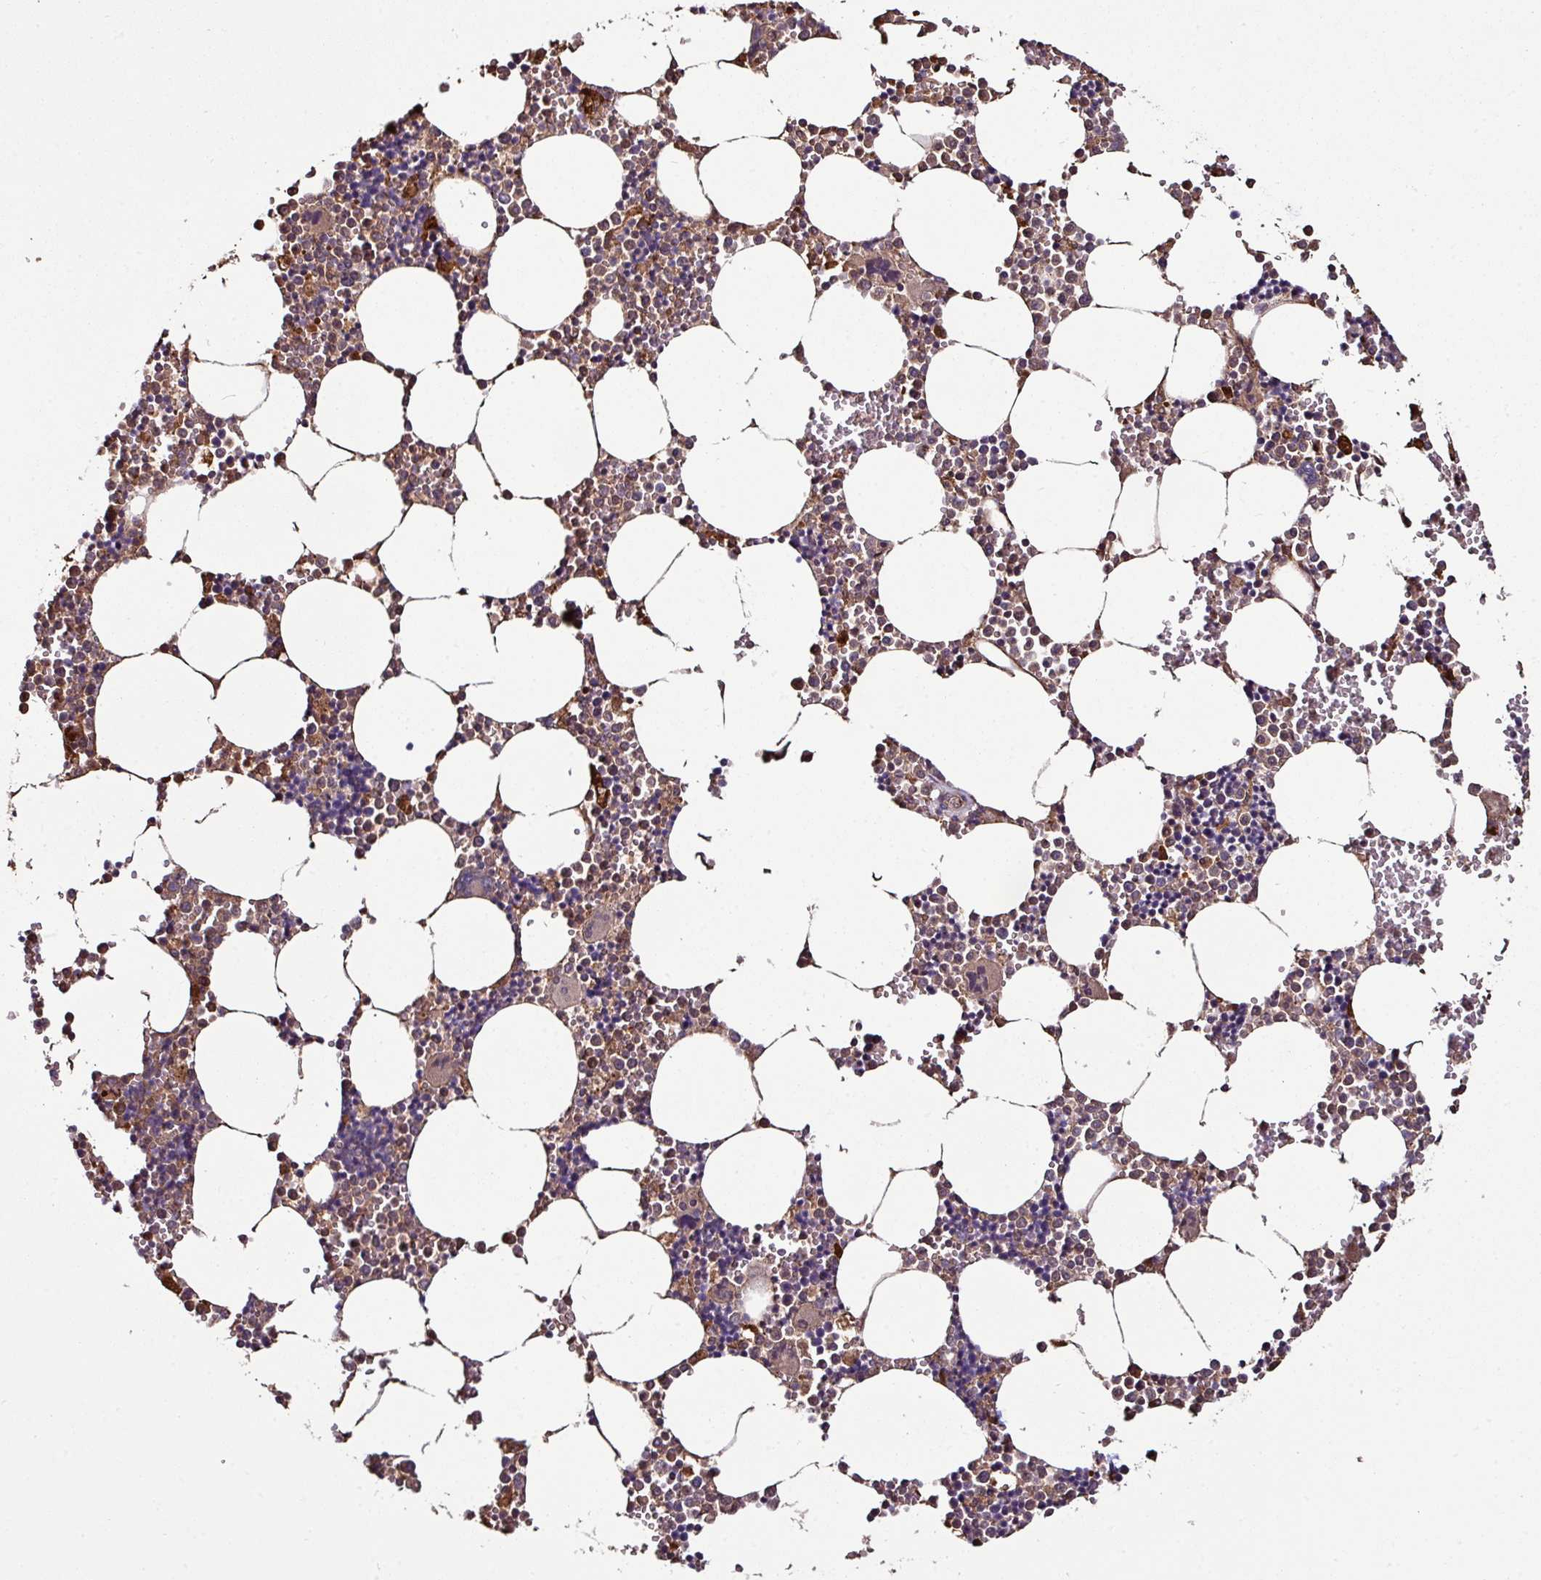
{"staining": {"intensity": "strong", "quantity": "25%-75%", "location": "cytoplasmic/membranous"}, "tissue": "bone marrow", "cell_type": "Hematopoietic cells", "image_type": "normal", "snomed": [{"axis": "morphology", "description": "Normal tissue, NOS"}, {"axis": "topography", "description": "Bone marrow"}], "caption": "IHC of benign human bone marrow shows high levels of strong cytoplasmic/membranous staining in approximately 25%-75% of hematopoietic cells.", "gene": "GNPDA1", "patient": {"sex": "male", "age": 54}}